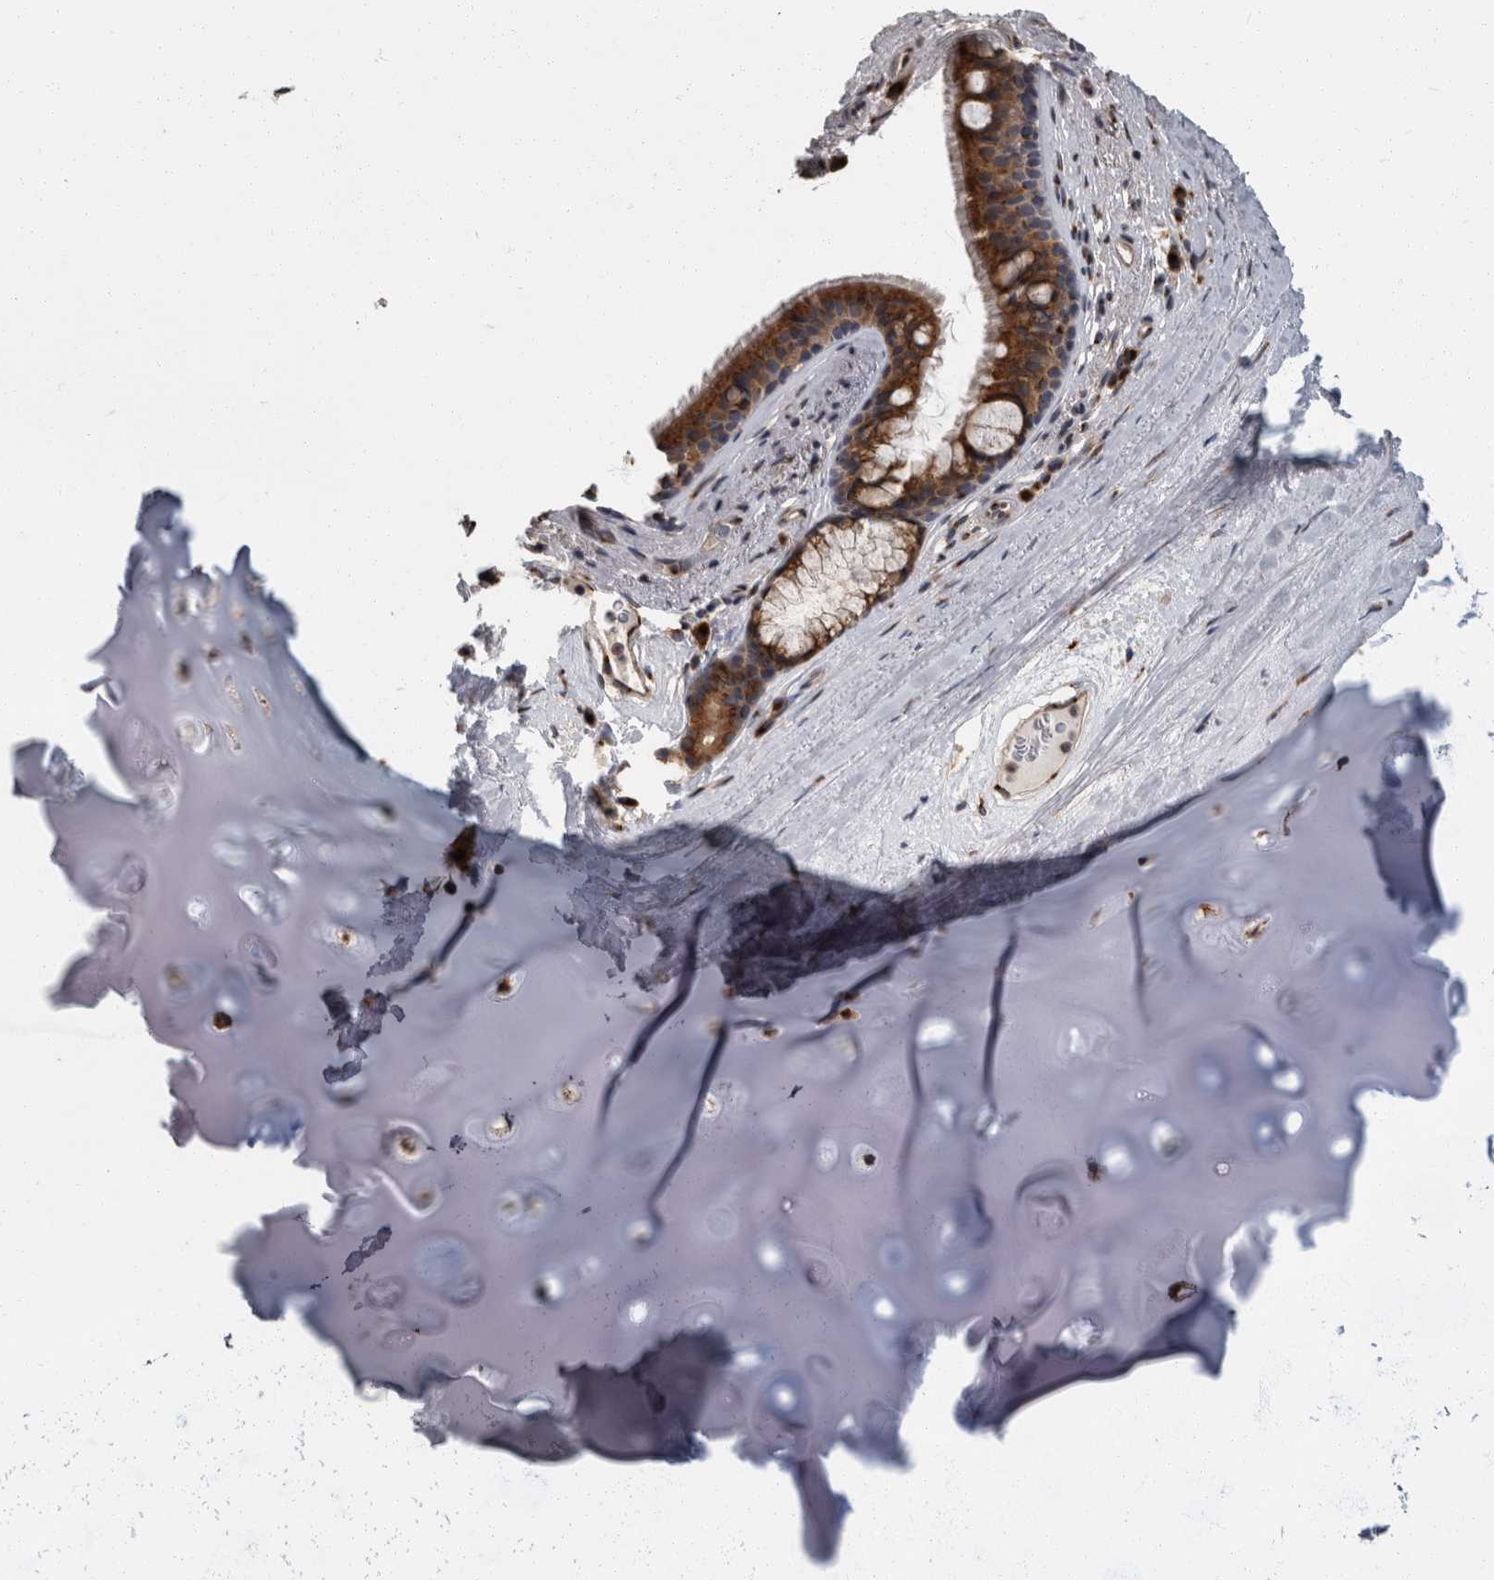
{"staining": {"intensity": "strong", "quantity": ">75%", "location": "cytoplasmic/membranous"}, "tissue": "bronchus", "cell_type": "Respiratory epithelial cells", "image_type": "normal", "snomed": [{"axis": "morphology", "description": "Normal tissue, NOS"}, {"axis": "topography", "description": "Cartilage tissue"}], "caption": "Normal bronchus reveals strong cytoplasmic/membranous staining in approximately >75% of respiratory epithelial cells, visualized by immunohistochemistry.", "gene": "LMAN2L", "patient": {"sex": "female", "age": 63}}